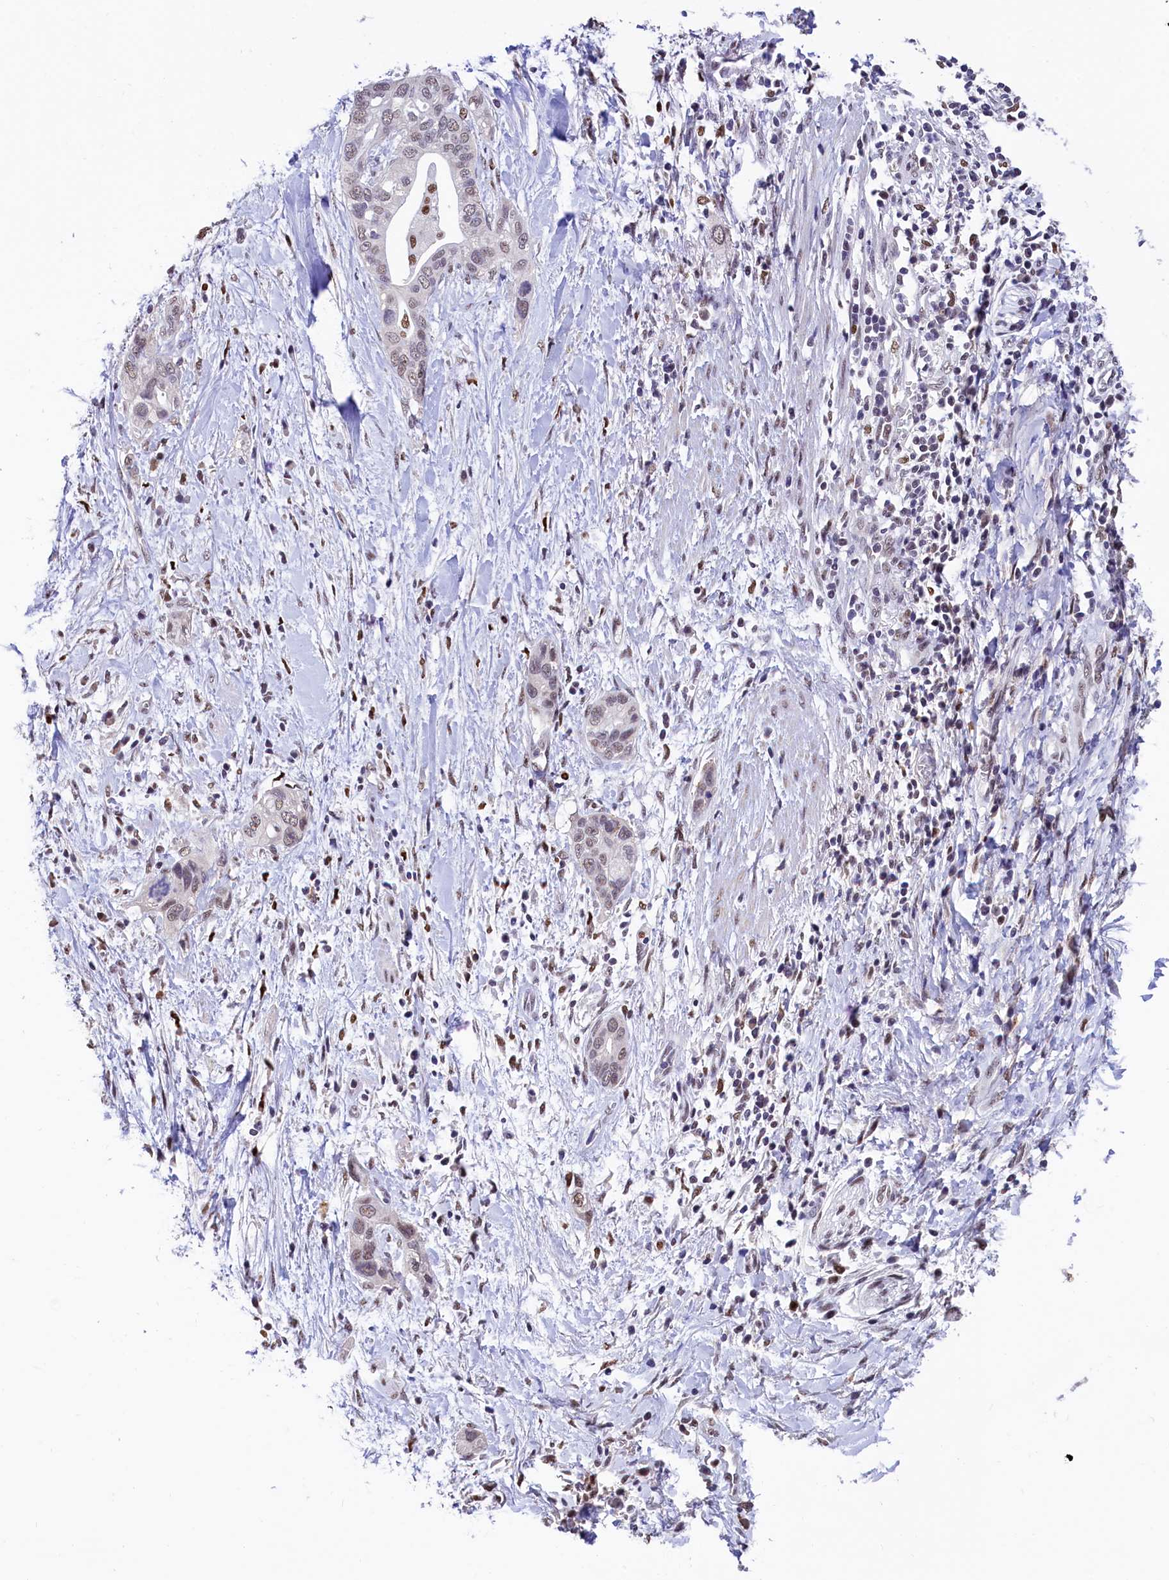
{"staining": {"intensity": "weak", "quantity": "25%-75%", "location": "nuclear"}, "tissue": "pancreatic cancer", "cell_type": "Tumor cells", "image_type": "cancer", "snomed": [{"axis": "morphology", "description": "Normal tissue, NOS"}, {"axis": "morphology", "description": "Adenocarcinoma, NOS"}, {"axis": "topography", "description": "Pancreas"}, {"axis": "topography", "description": "Peripheral nerve tissue"}], "caption": "This image reveals immunohistochemistry (IHC) staining of human adenocarcinoma (pancreatic), with low weak nuclear positivity in approximately 25%-75% of tumor cells.", "gene": "HECTD4", "patient": {"sex": "male", "age": 59}}